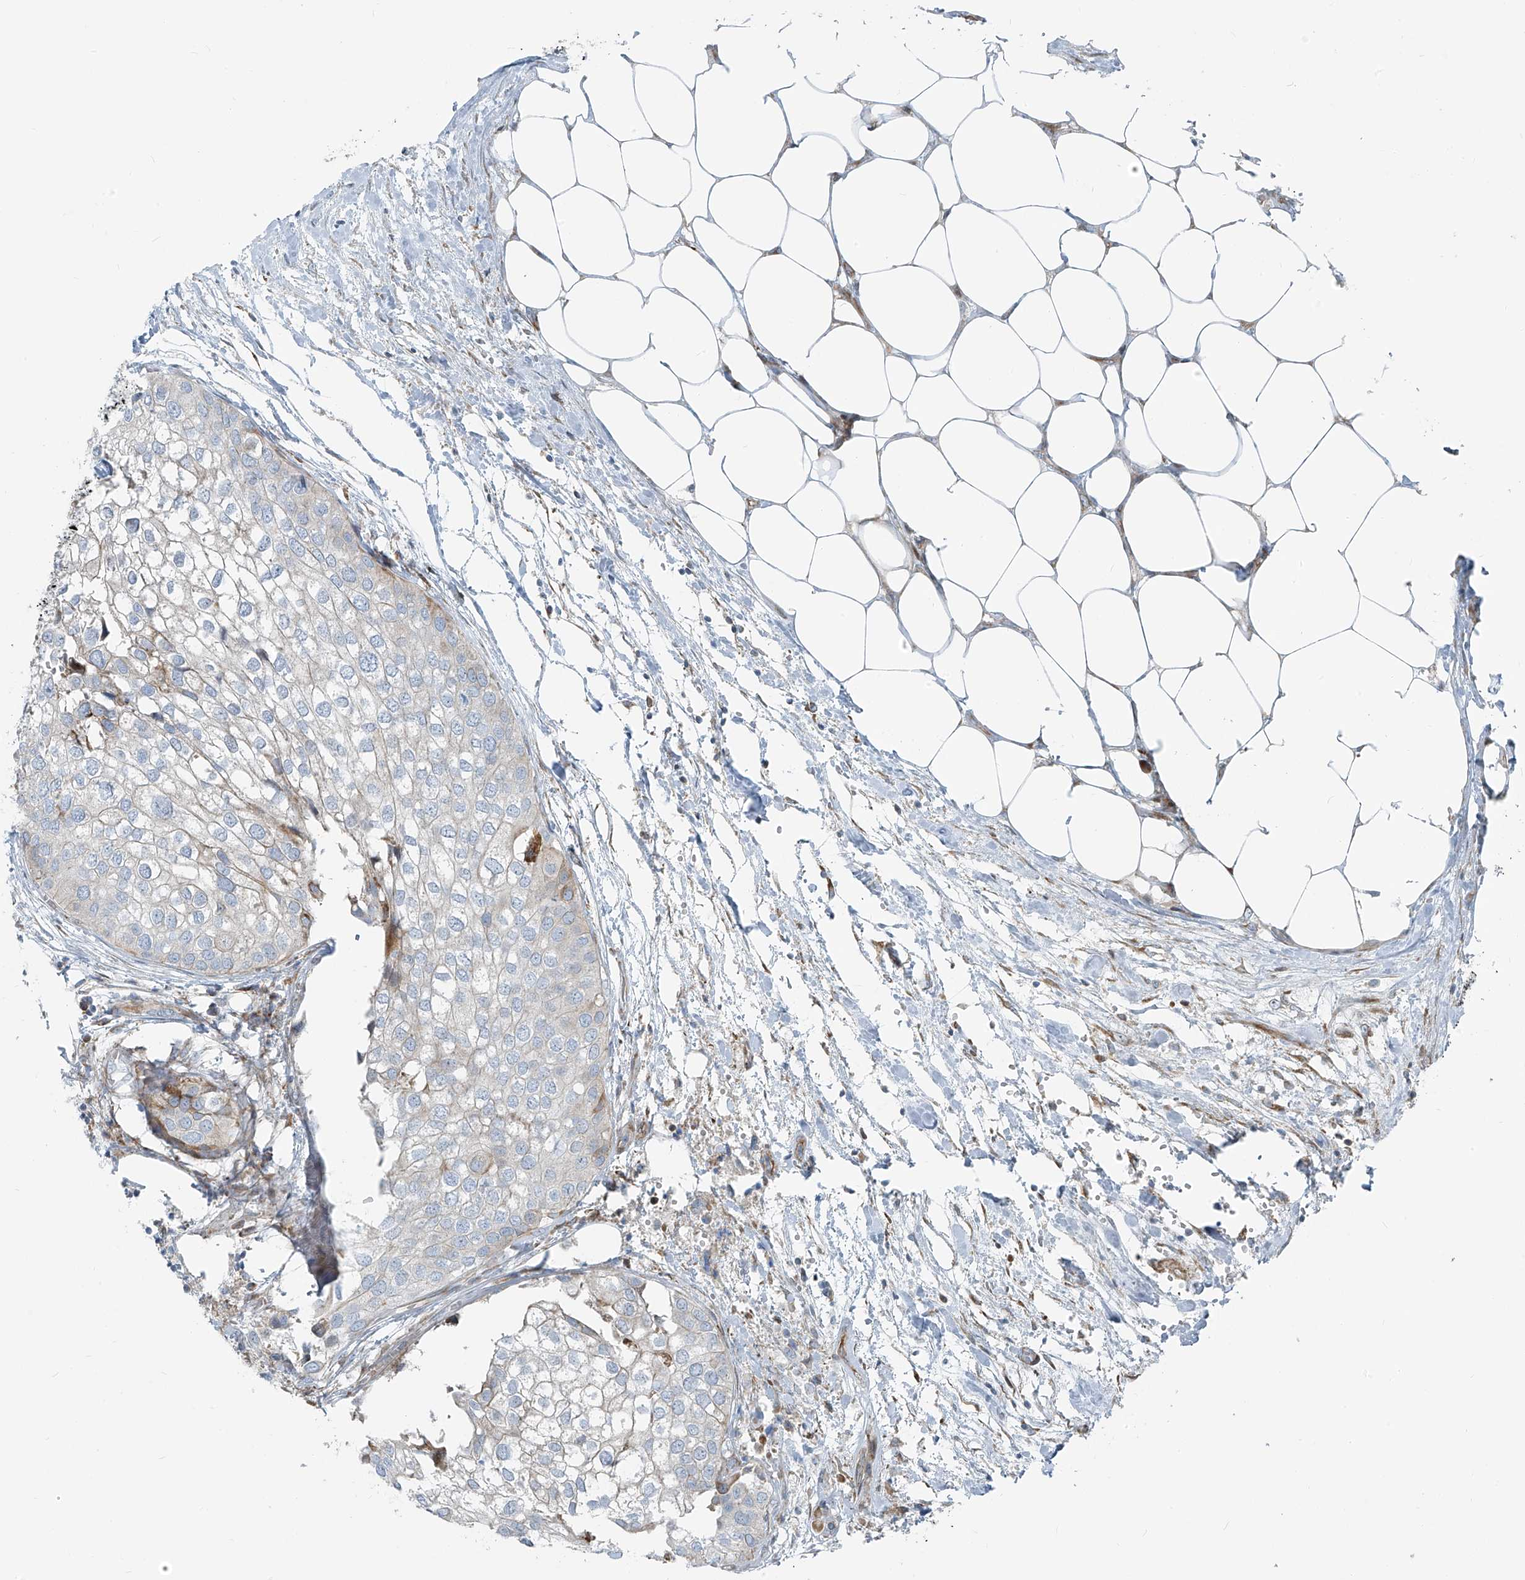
{"staining": {"intensity": "negative", "quantity": "none", "location": "none"}, "tissue": "urothelial cancer", "cell_type": "Tumor cells", "image_type": "cancer", "snomed": [{"axis": "morphology", "description": "Urothelial carcinoma, High grade"}, {"axis": "topography", "description": "Urinary bladder"}], "caption": "This photomicrograph is of high-grade urothelial carcinoma stained with immunohistochemistry (IHC) to label a protein in brown with the nuclei are counter-stained blue. There is no expression in tumor cells.", "gene": "HIC2", "patient": {"sex": "male", "age": 64}}